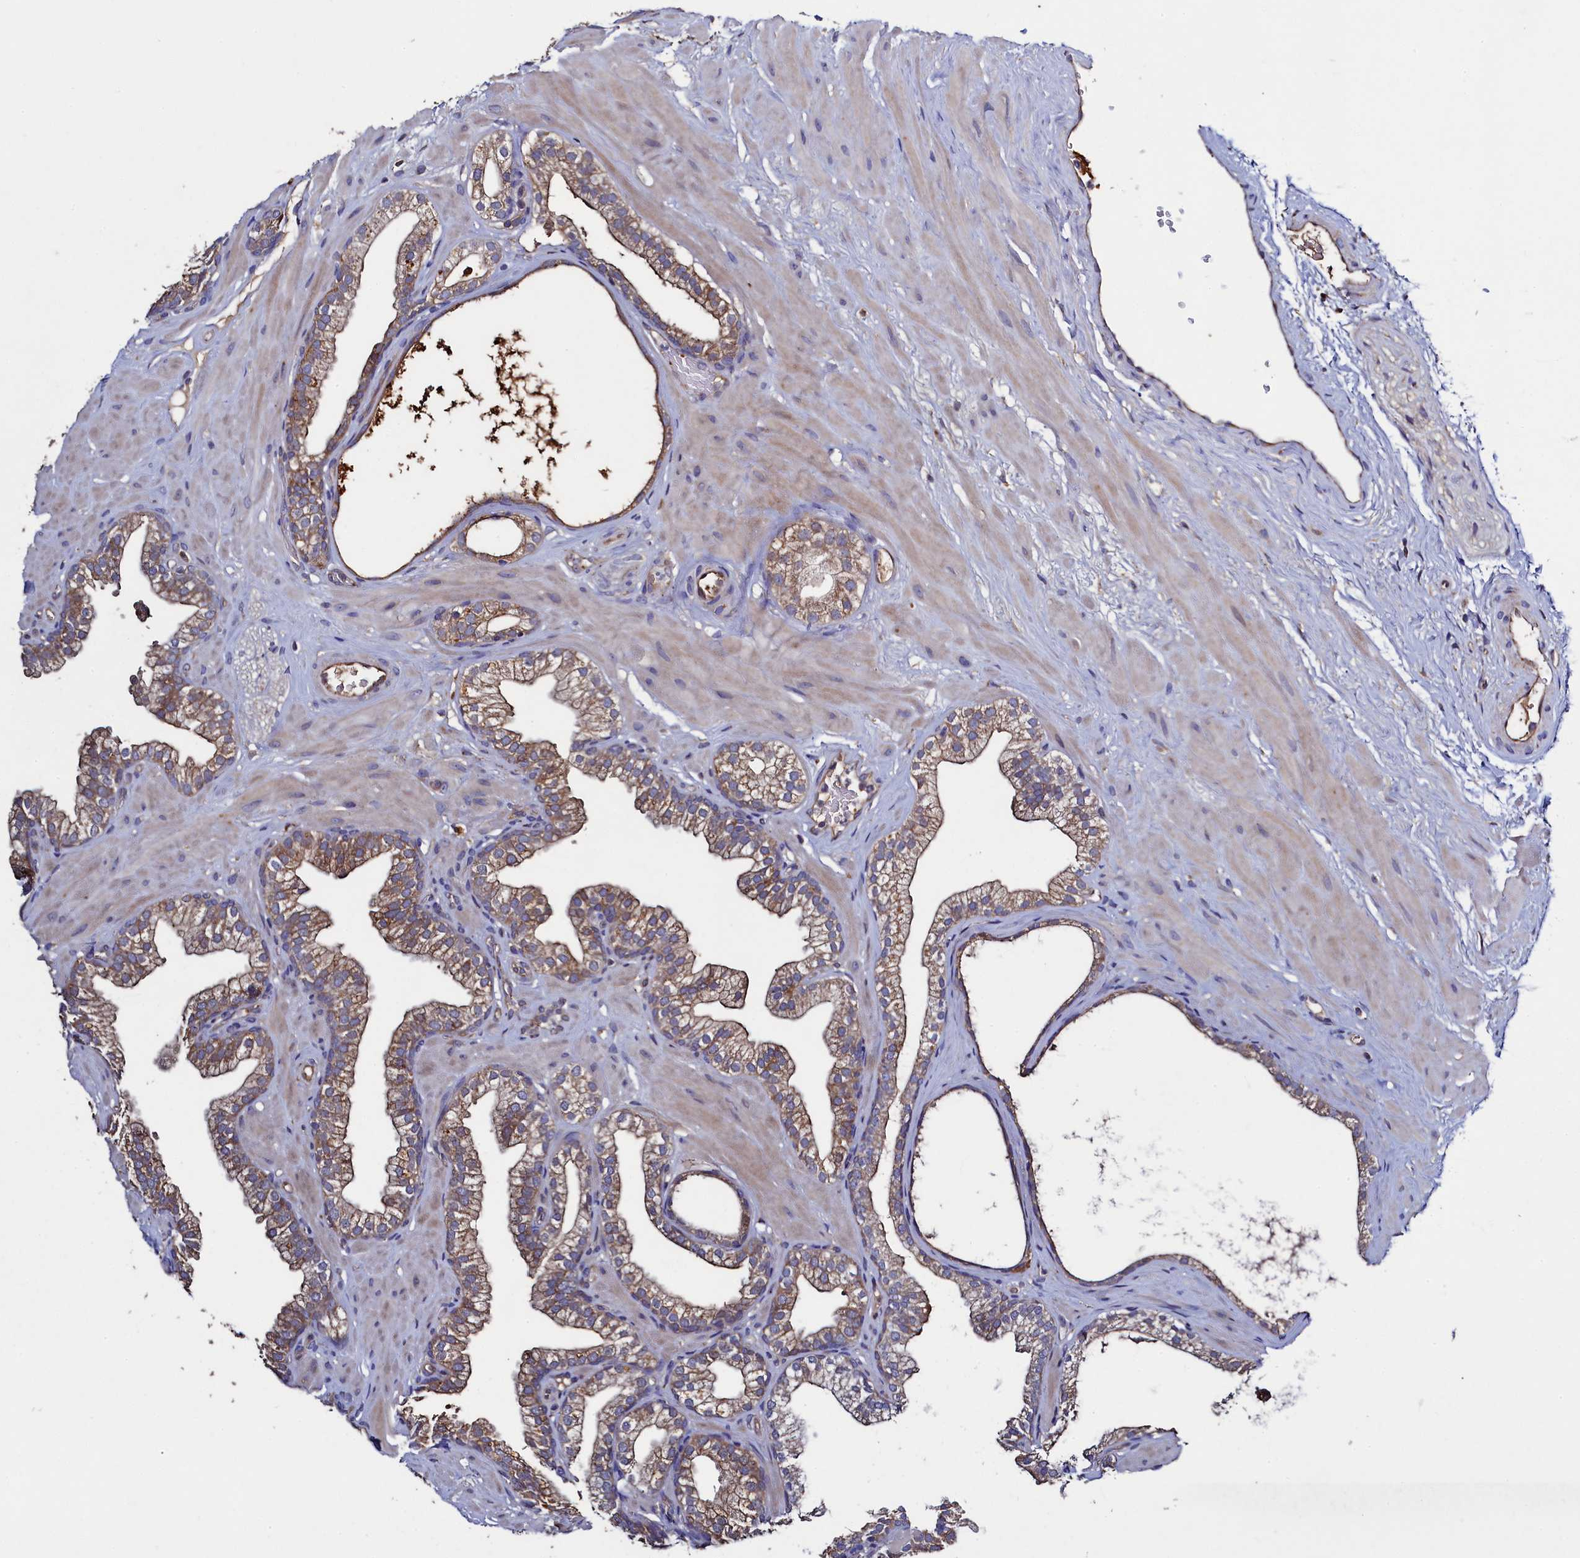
{"staining": {"intensity": "moderate", "quantity": ">75%", "location": "cytoplasmic/membranous"}, "tissue": "prostate", "cell_type": "Glandular cells", "image_type": "normal", "snomed": [{"axis": "morphology", "description": "Normal tissue, NOS"}, {"axis": "morphology", "description": "Urothelial carcinoma, Low grade"}, {"axis": "topography", "description": "Urinary bladder"}, {"axis": "topography", "description": "Prostate"}], "caption": "Immunohistochemistry (IHC) histopathology image of benign prostate: human prostate stained using immunohistochemistry (IHC) demonstrates medium levels of moderate protein expression localized specifically in the cytoplasmic/membranous of glandular cells, appearing as a cytoplasmic/membranous brown color.", "gene": "TK2", "patient": {"sex": "male", "age": 60}}